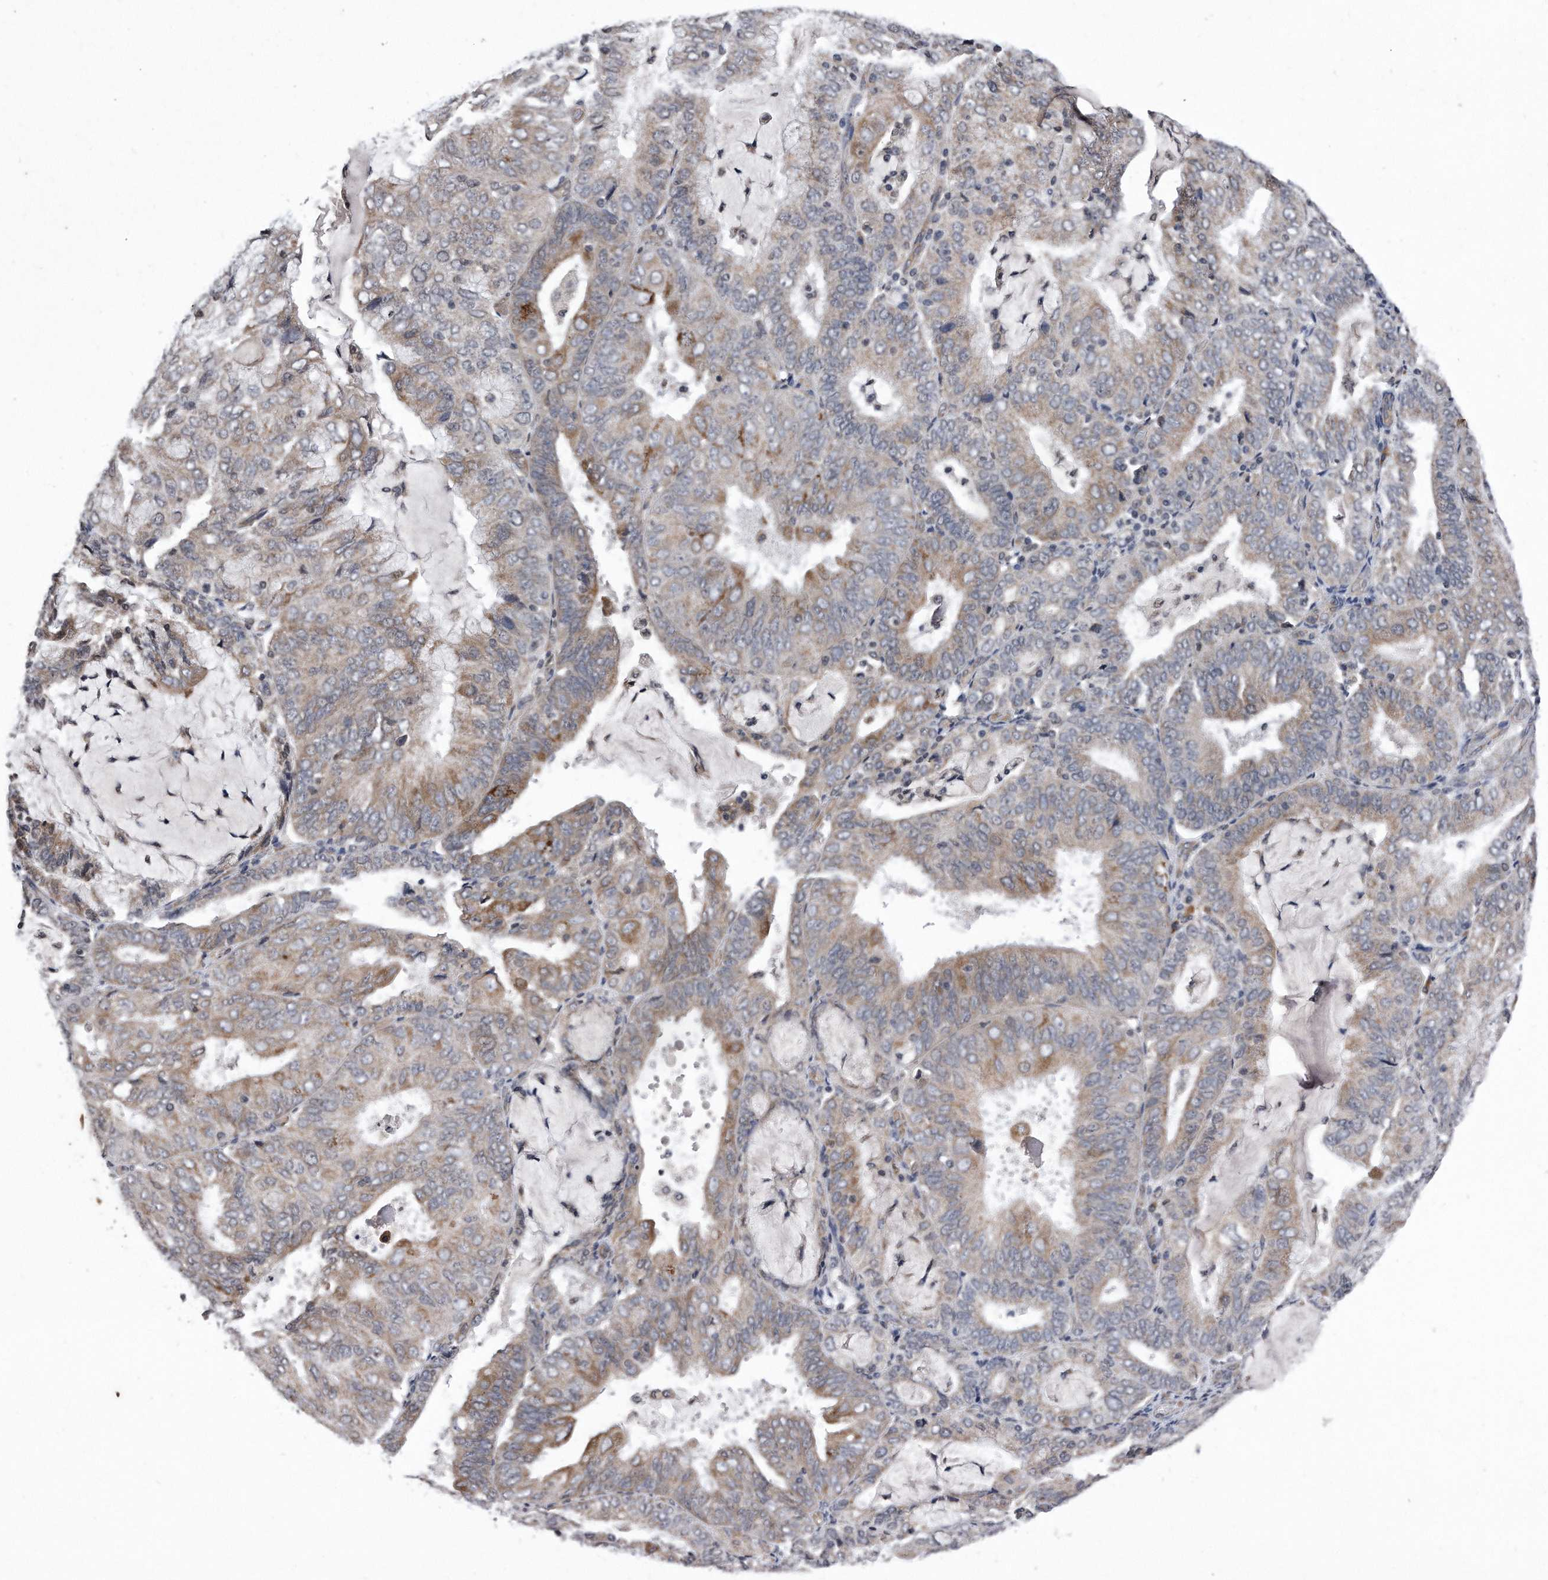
{"staining": {"intensity": "weak", "quantity": "25%-75%", "location": "cytoplasmic/membranous"}, "tissue": "endometrial cancer", "cell_type": "Tumor cells", "image_type": "cancer", "snomed": [{"axis": "morphology", "description": "Adenocarcinoma, NOS"}, {"axis": "topography", "description": "Endometrium"}], "caption": "Immunohistochemistry (IHC) staining of endometrial cancer (adenocarcinoma), which displays low levels of weak cytoplasmic/membranous positivity in approximately 25%-75% of tumor cells indicating weak cytoplasmic/membranous protein staining. The staining was performed using DAB (brown) for protein detection and nuclei were counterstained in hematoxylin (blue).", "gene": "DAB1", "patient": {"sex": "female", "age": 81}}